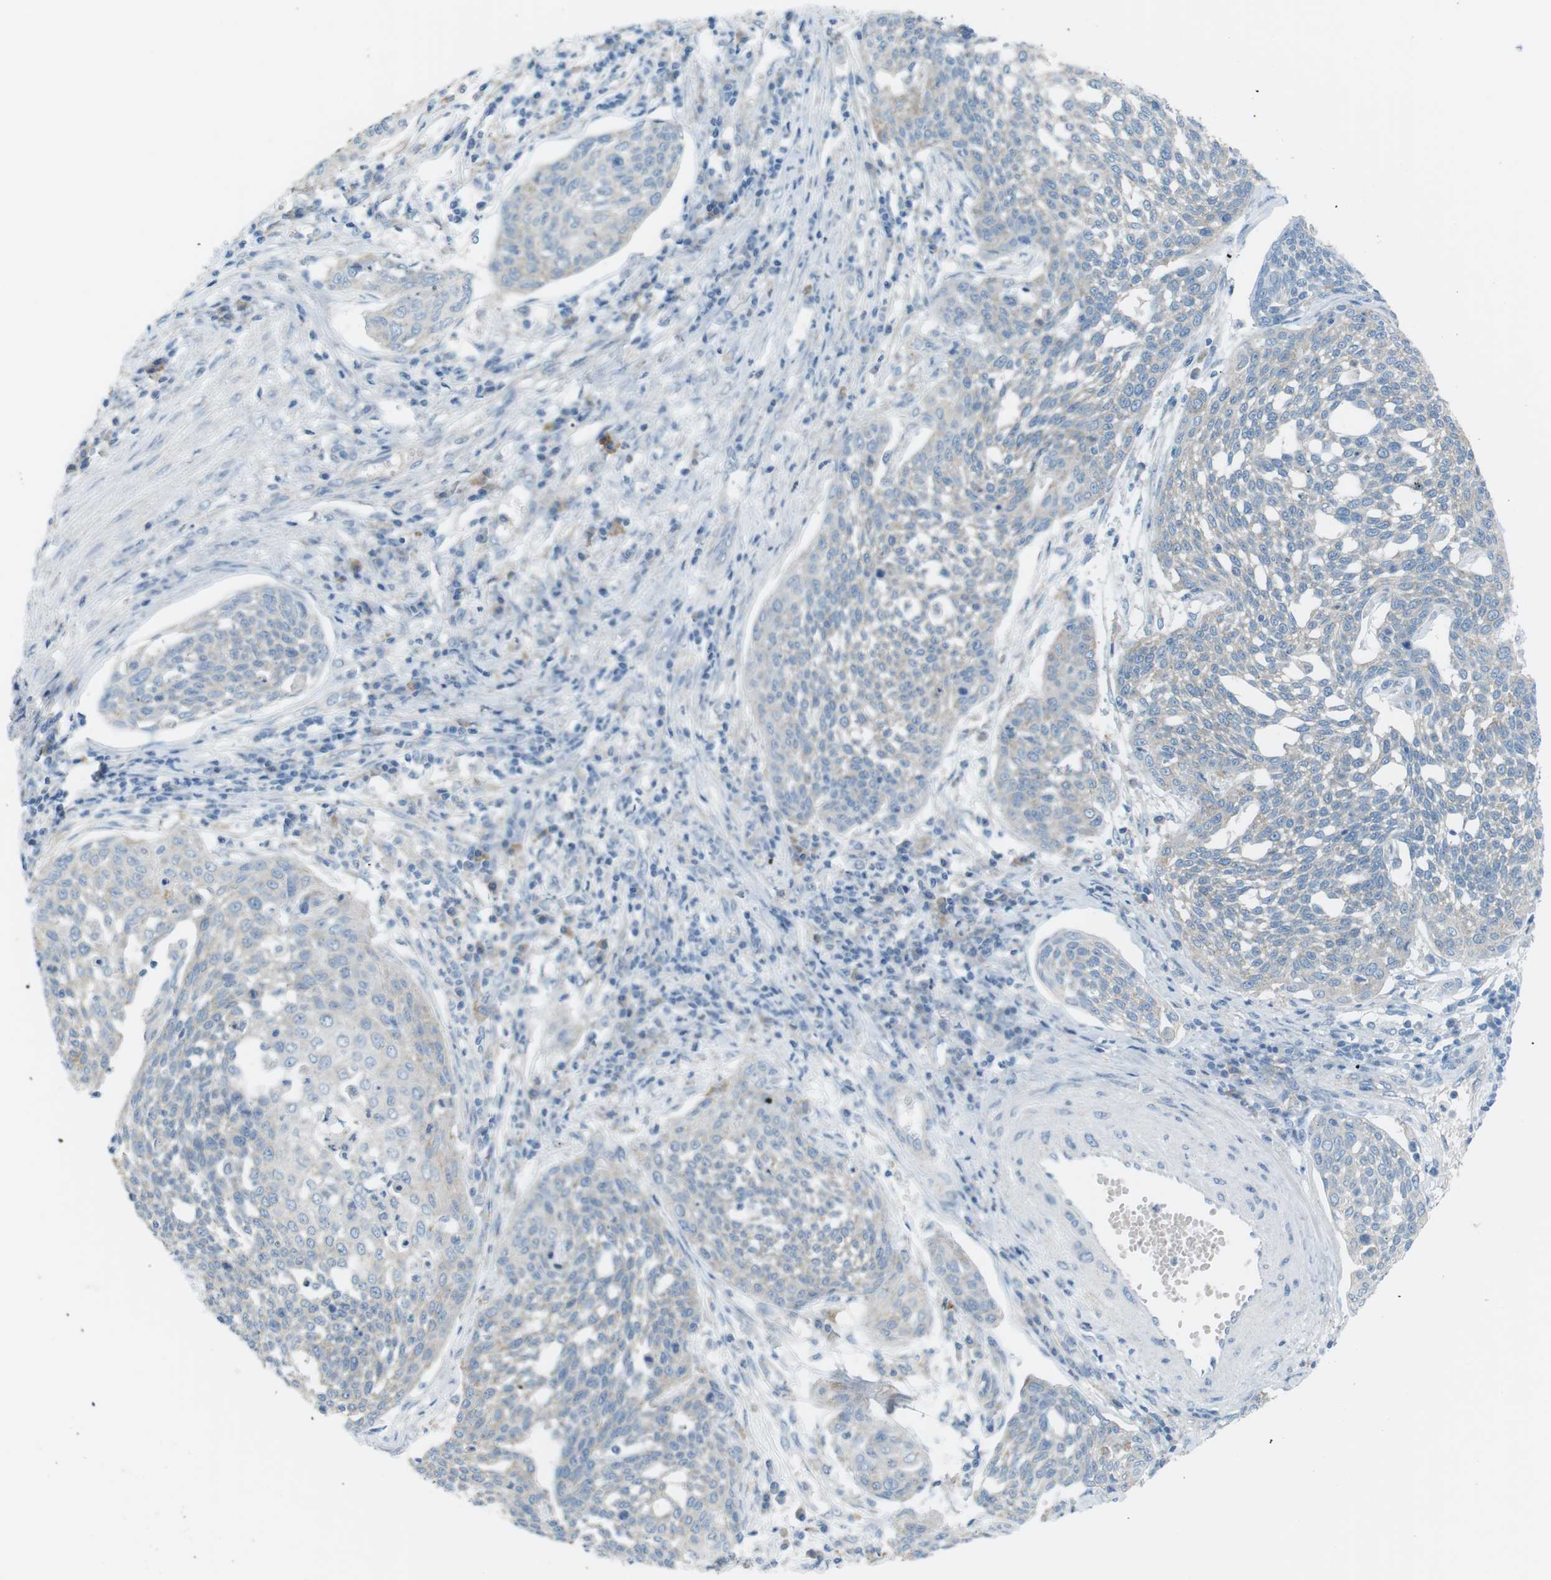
{"staining": {"intensity": "negative", "quantity": "none", "location": "none"}, "tissue": "cervical cancer", "cell_type": "Tumor cells", "image_type": "cancer", "snomed": [{"axis": "morphology", "description": "Squamous cell carcinoma, NOS"}, {"axis": "topography", "description": "Cervix"}], "caption": "A photomicrograph of human cervical squamous cell carcinoma is negative for staining in tumor cells. Brightfield microscopy of immunohistochemistry (IHC) stained with DAB (brown) and hematoxylin (blue), captured at high magnification.", "gene": "VAMP1", "patient": {"sex": "female", "age": 34}}